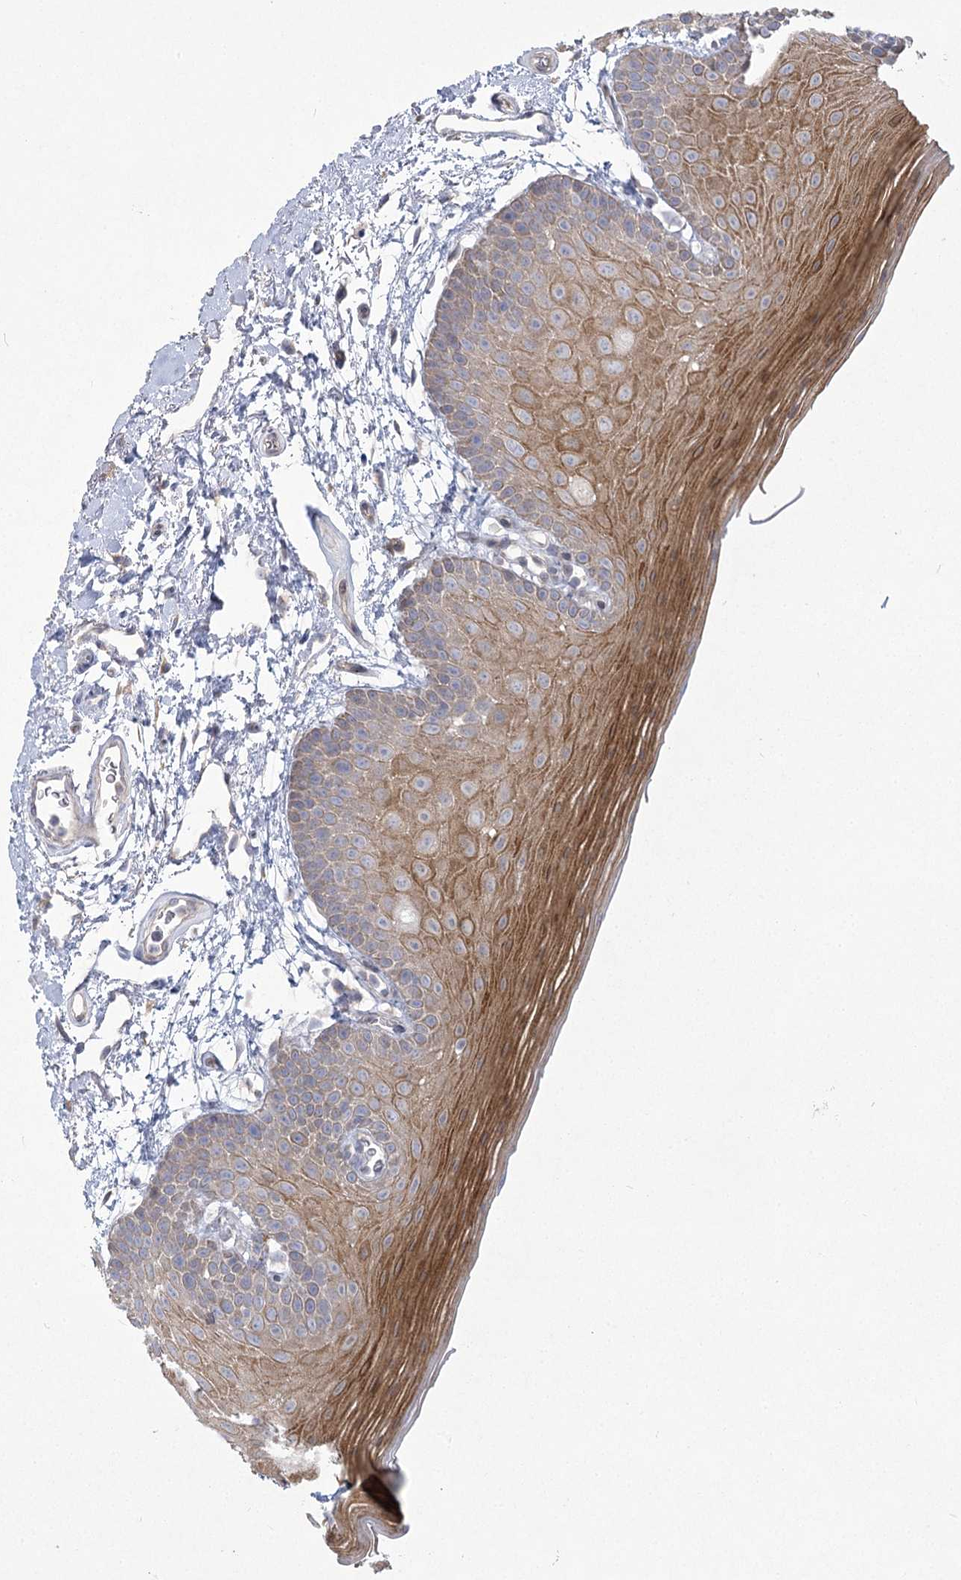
{"staining": {"intensity": "moderate", "quantity": ">75%", "location": "cytoplasmic/membranous"}, "tissue": "oral mucosa", "cell_type": "Squamous epithelial cells", "image_type": "normal", "snomed": [{"axis": "morphology", "description": "Normal tissue, NOS"}, {"axis": "topography", "description": "Oral tissue"}], "caption": "IHC staining of normal oral mucosa, which exhibits medium levels of moderate cytoplasmic/membranous expression in approximately >75% of squamous epithelial cells indicating moderate cytoplasmic/membranous protein staining. The staining was performed using DAB (brown) for protein detection and nuclei were counterstained in hematoxylin (blue).", "gene": "CAMTA1", "patient": {"sex": "male", "age": 62}}